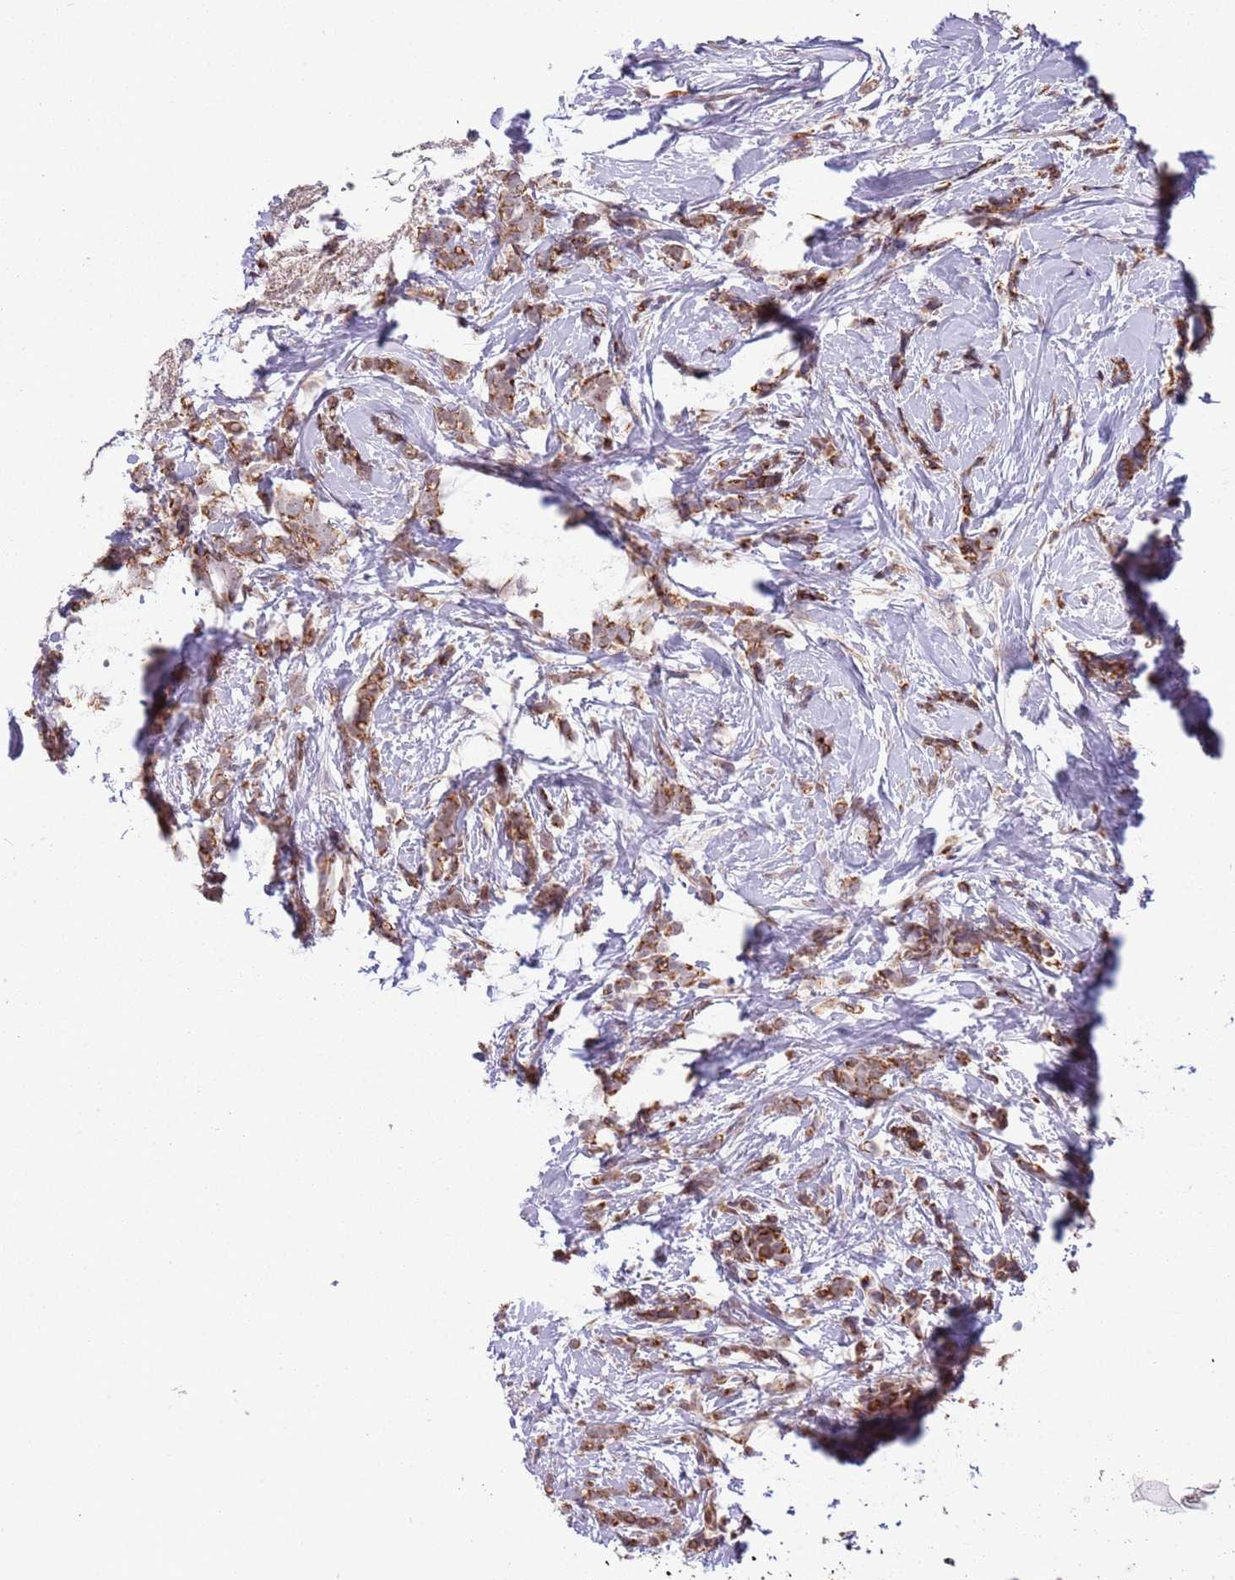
{"staining": {"intensity": "moderate", "quantity": ">75%", "location": "cytoplasmic/membranous"}, "tissue": "breast cancer", "cell_type": "Tumor cells", "image_type": "cancer", "snomed": [{"axis": "morphology", "description": "Lobular carcinoma"}, {"axis": "topography", "description": "Breast"}], "caption": "High-magnification brightfield microscopy of breast cancer stained with DAB (3,3'-diaminobenzidine) (brown) and counterstained with hematoxylin (blue). tumor cells exhibit moderate cytoplasmic/membranous expression is identified in about>75% of cells.", "gene": "RNF181", "patient": {"sex": "female", "age": 58}}